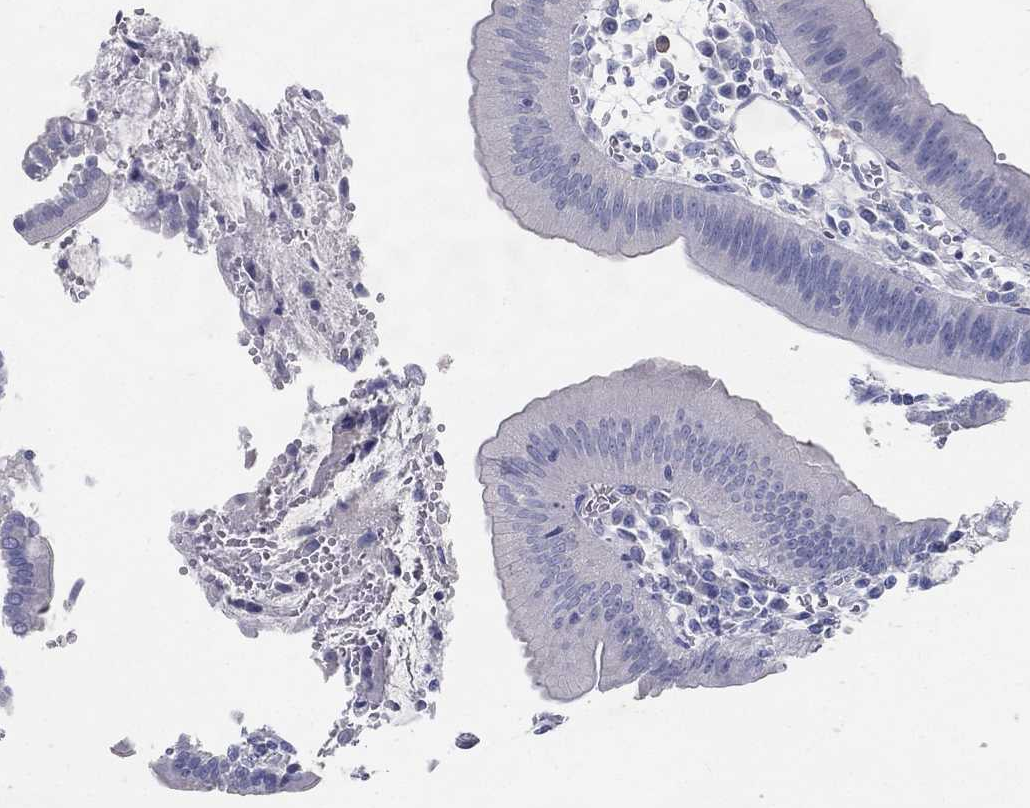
{"staining": {"intensity": "negative", "quantity": "none", "location": "none"}, "tissue": "duodenum", "cell_type": "Glandular cells", "image_type": "normal", "snomed": [{"axis": "morphology", "description": "Normal tissue, NOS"}, {"axis": "topography", "description": "Duodenum"}], "caption": "The photomicrograph shows no significant expression in glandular cells of duodenum. (Brightfield microscopy of DAB IHC at high magnification).", "gene": "RGS13", "patient": {"sex": "female", "age": 62}}